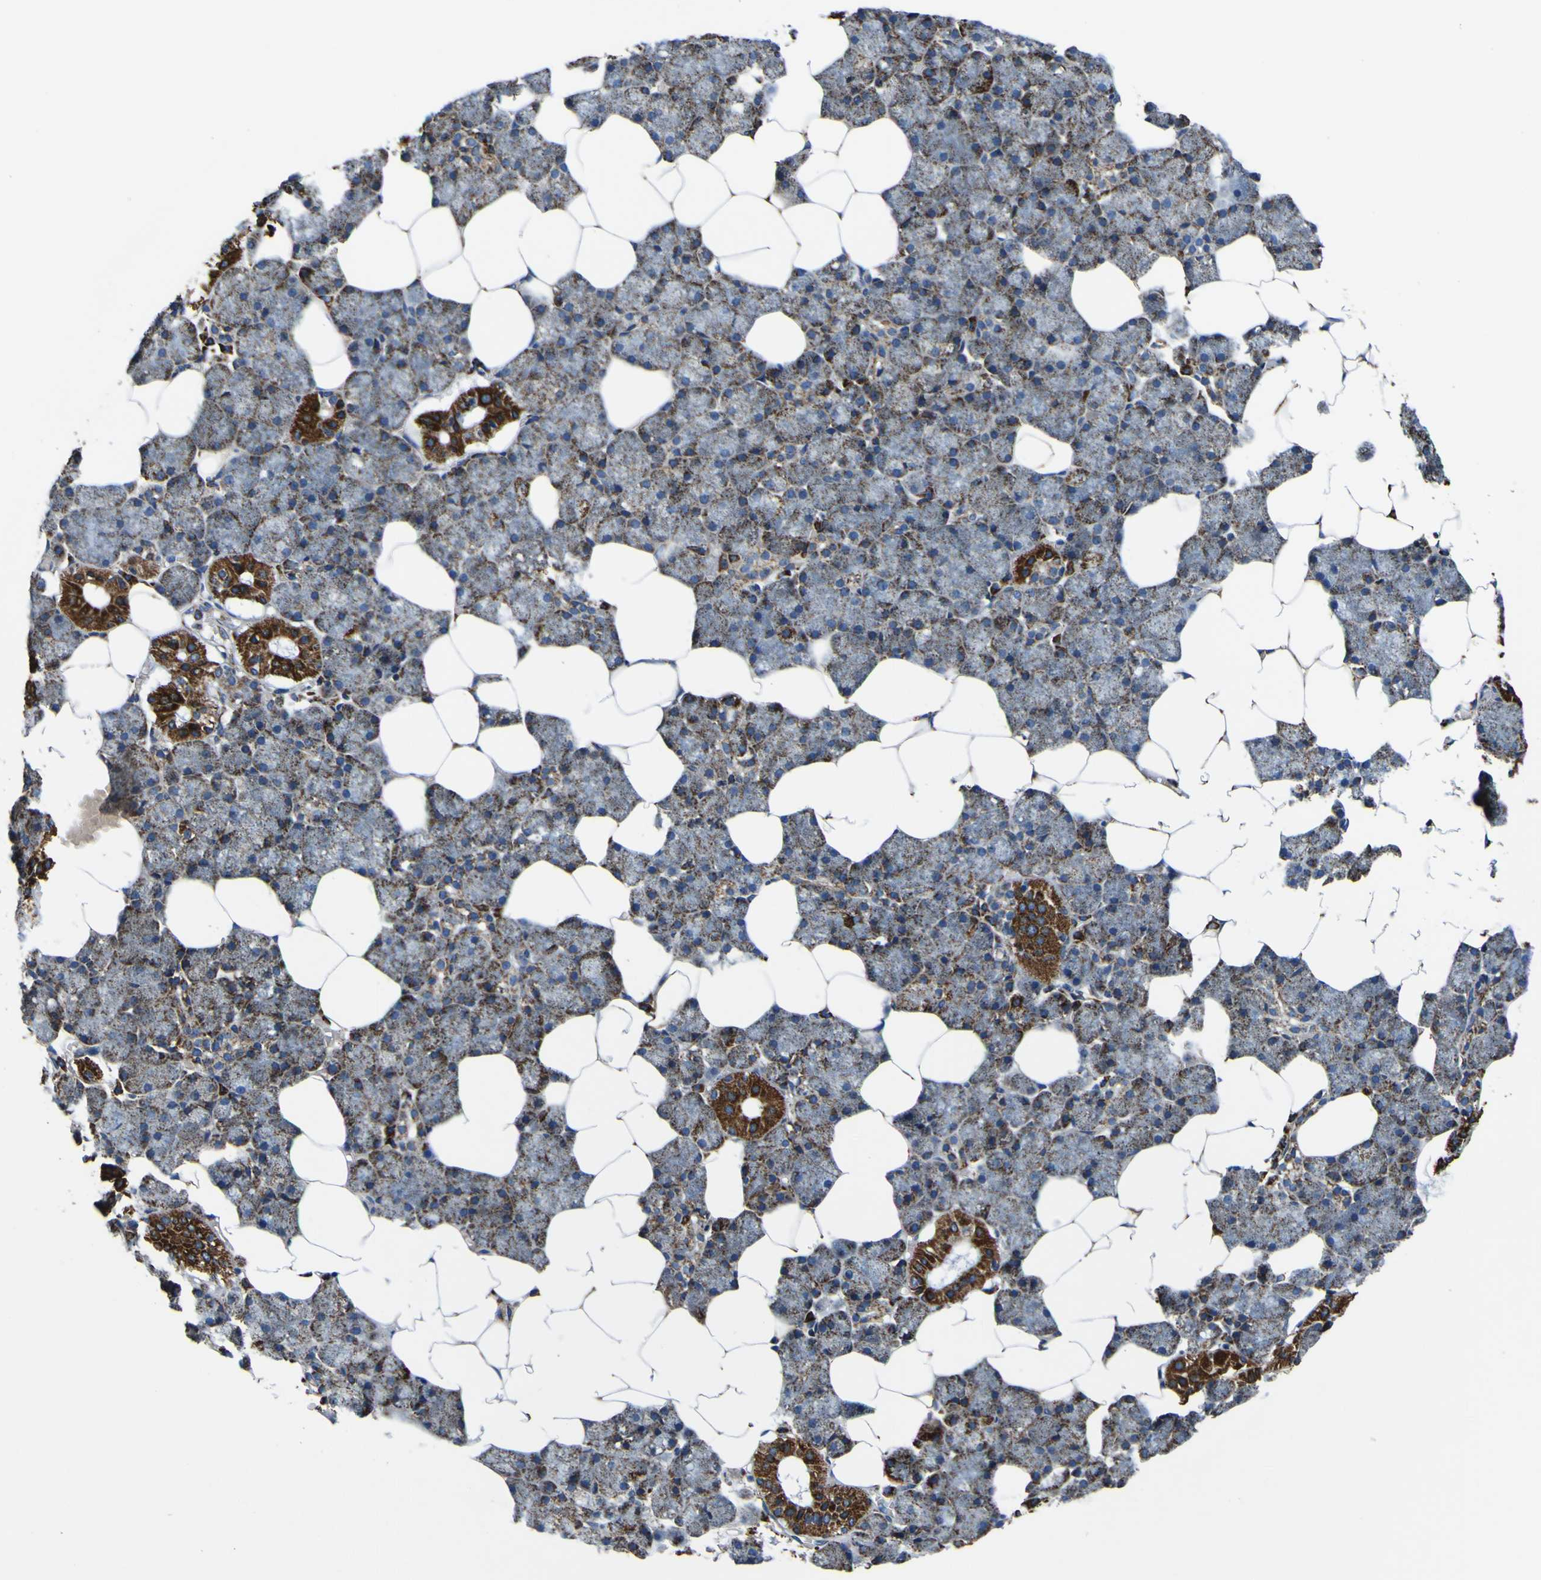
{"staining": {"intensity": "strong", "quantity": "25%-75%", "location": "cytoplasmic/membranous"}, "tissue": "salivary gland", "cell_type": "Glandular cells", "image_type": "normal", "snomed": [{"axis": "morphology", "description": "Normal tissue, NOS"}, {"axis": "topography", "description": "Salivary gland"}], "caption": "DAB (3,3'-diaminobenzidine) immunohistochemical staining of benign salivary gland displays strong cytoplasmic/membranous protein positivity in about 25%-75% of glandular cells.", "gene": "PTRH2", "patient": {"sex": "male", "age": 62}}